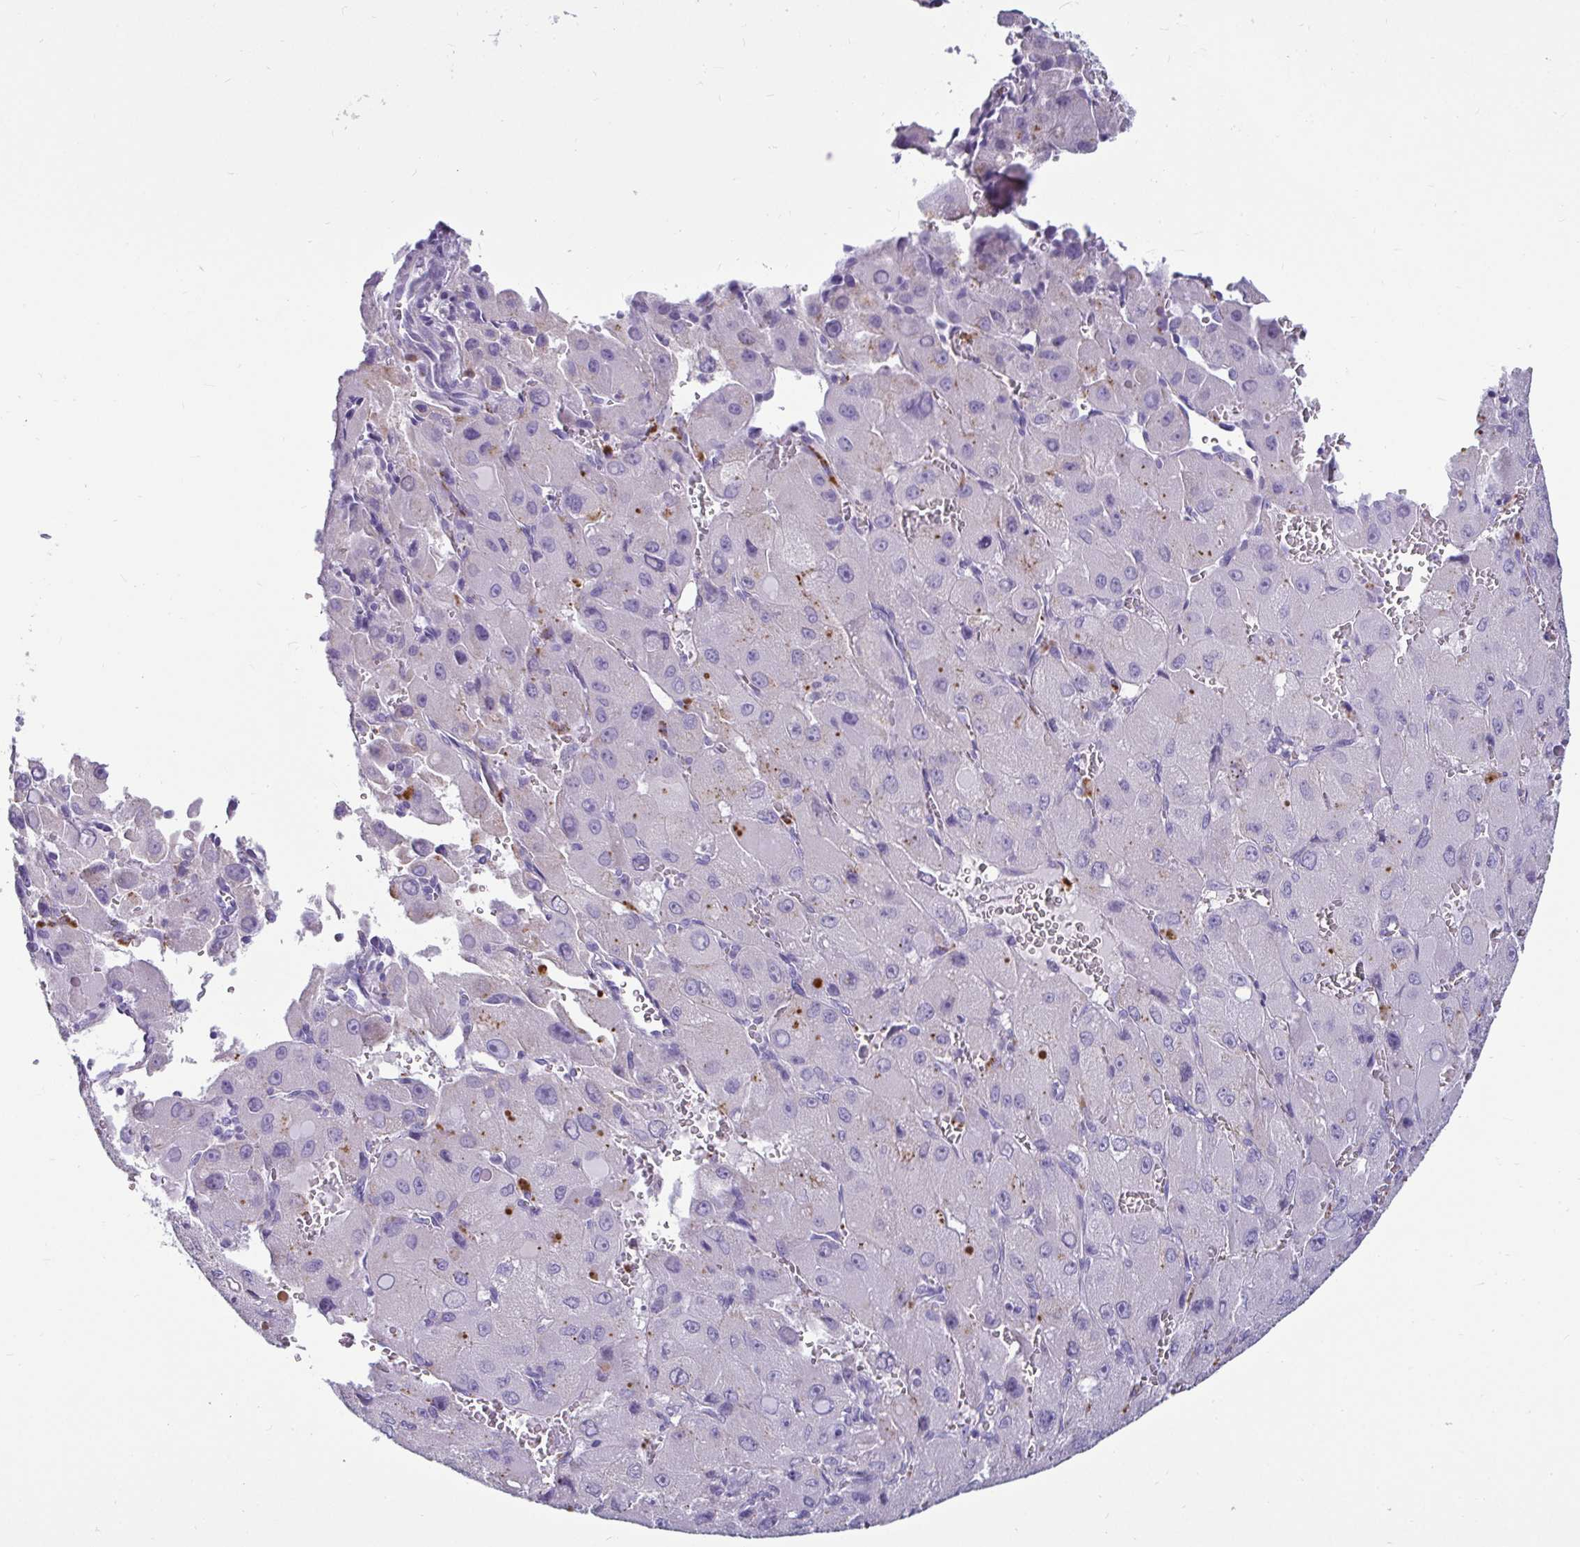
{"staining": {"intensity": "negative", "quantity": "none", "location": "none"}, "tissue": "liver cancer", "cell_type": "Tumor cells", "image_type": "cancer", "snomed": [{"axis": "morphology", "description": "Carcinoma, Hepatocellular, NOS"}, {"axis": "topography", "description": "Liver"}], "caption": "Human hepatocellular carcinoma (liver) stained for a protein using immunohistochemistry exhibits no positivity in tumor cells.", "gene": "CTSZ", "patient": {"sex": "male", "age": 27}}